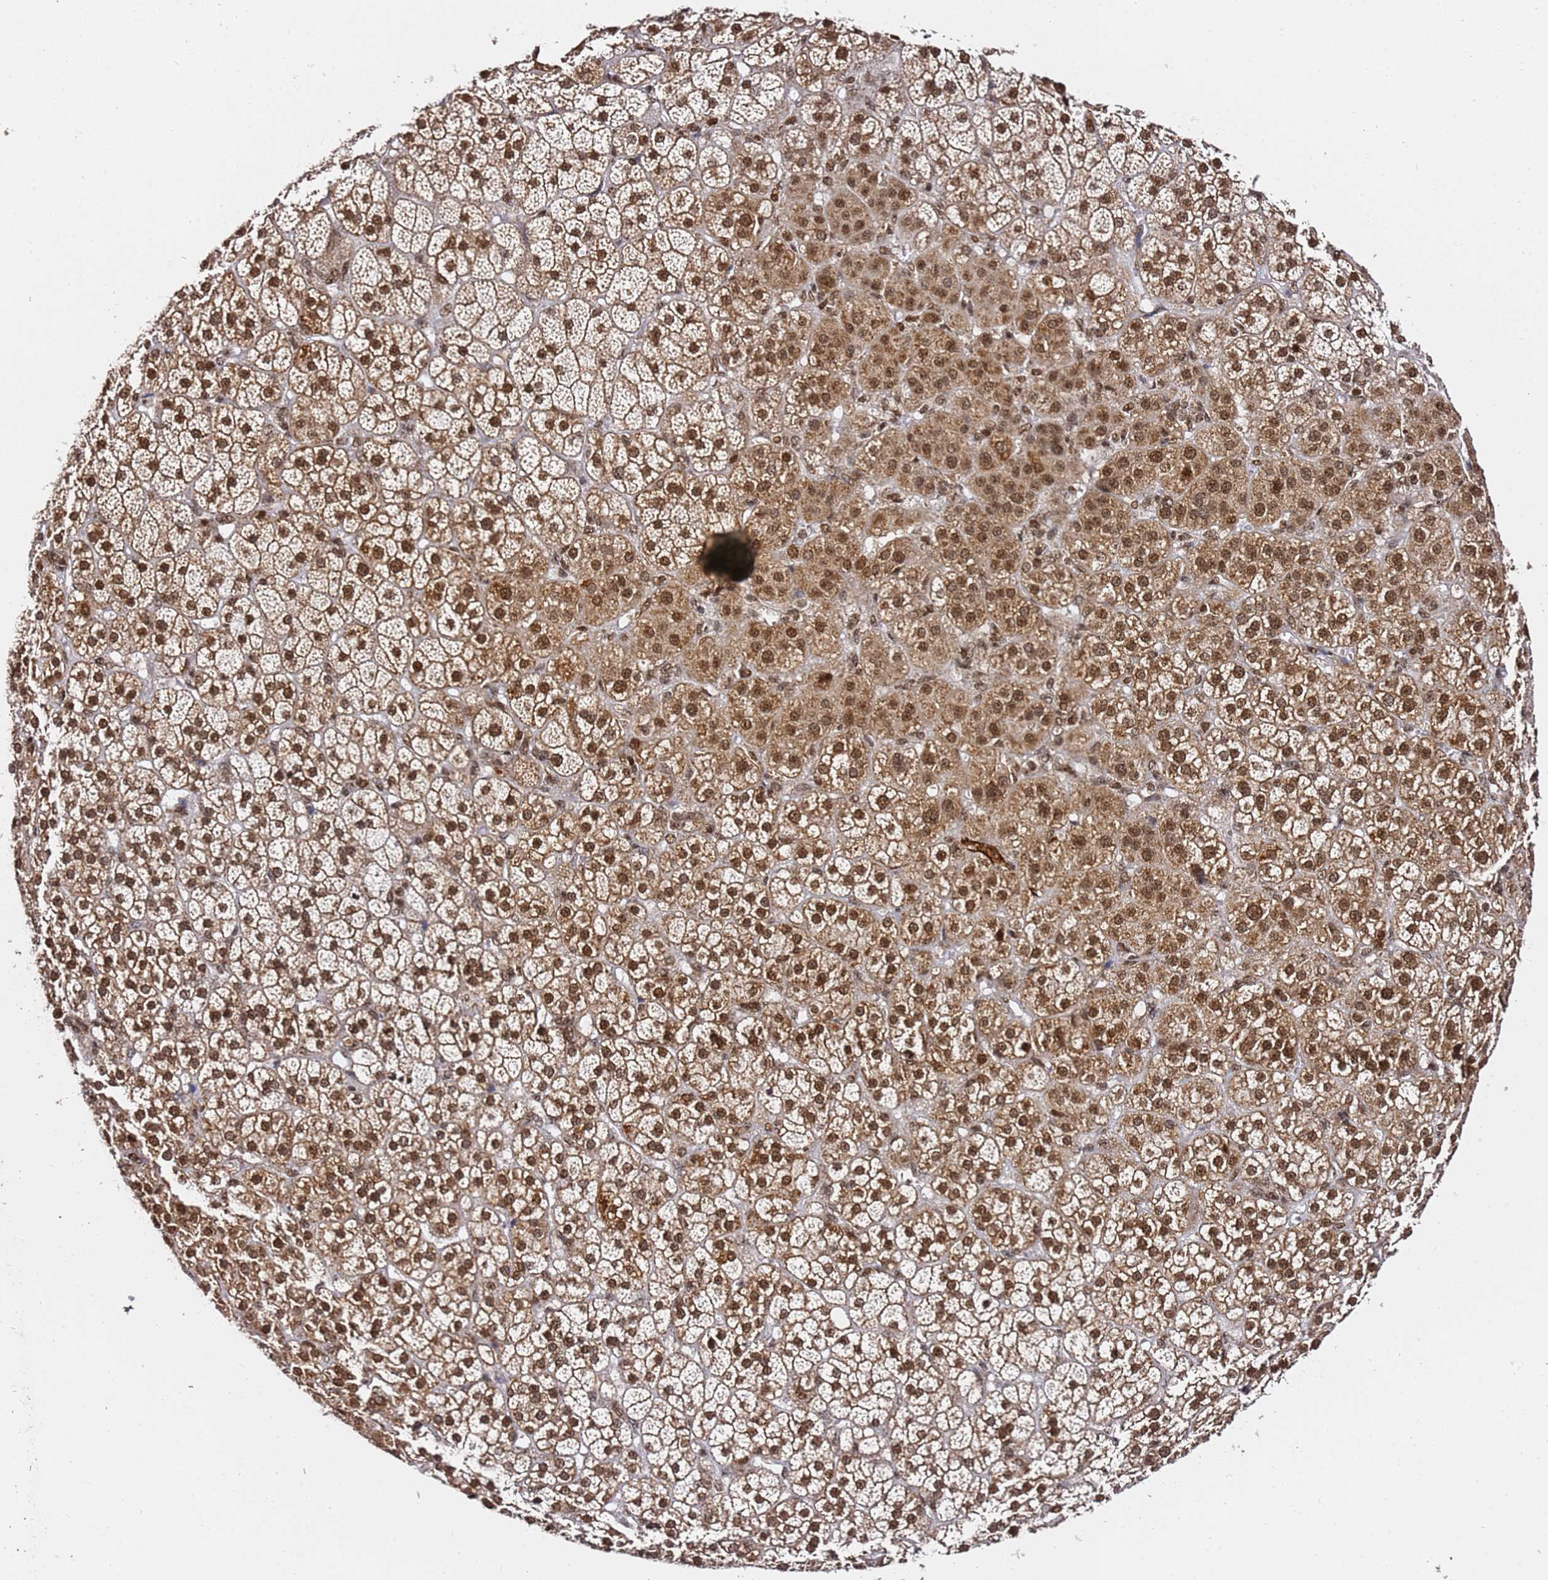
{"staining": {"intensity": "strong", "quantity": ">75%", "location": "cytoplasmic/membranous,nuclear"}, "tissue": "adrenal gland", "cell_type": "Glandular cells", "image_type": "normal", "snomed": [{"axis": "morphology", "description": "Normal tissue, NOS"}, {"axis": "topography", "description": "Adrenal gland"}], "caption": "IHC staining of normal adrenal gland, which reveals high levels of strong cytoplasmic/membranous,nuclear positivity in about >75% of glandular cells indicating strong cytoplasmic/membranous,nuclear protein expression. The staining was performed using DAB (3,3'-diaminobenzidine) (brown) for protein detection and nuclei were counterstained in hematoxylin (blue).", "gene": "TP53AIP1", "patient": {"sex": "female", "age": 70}}